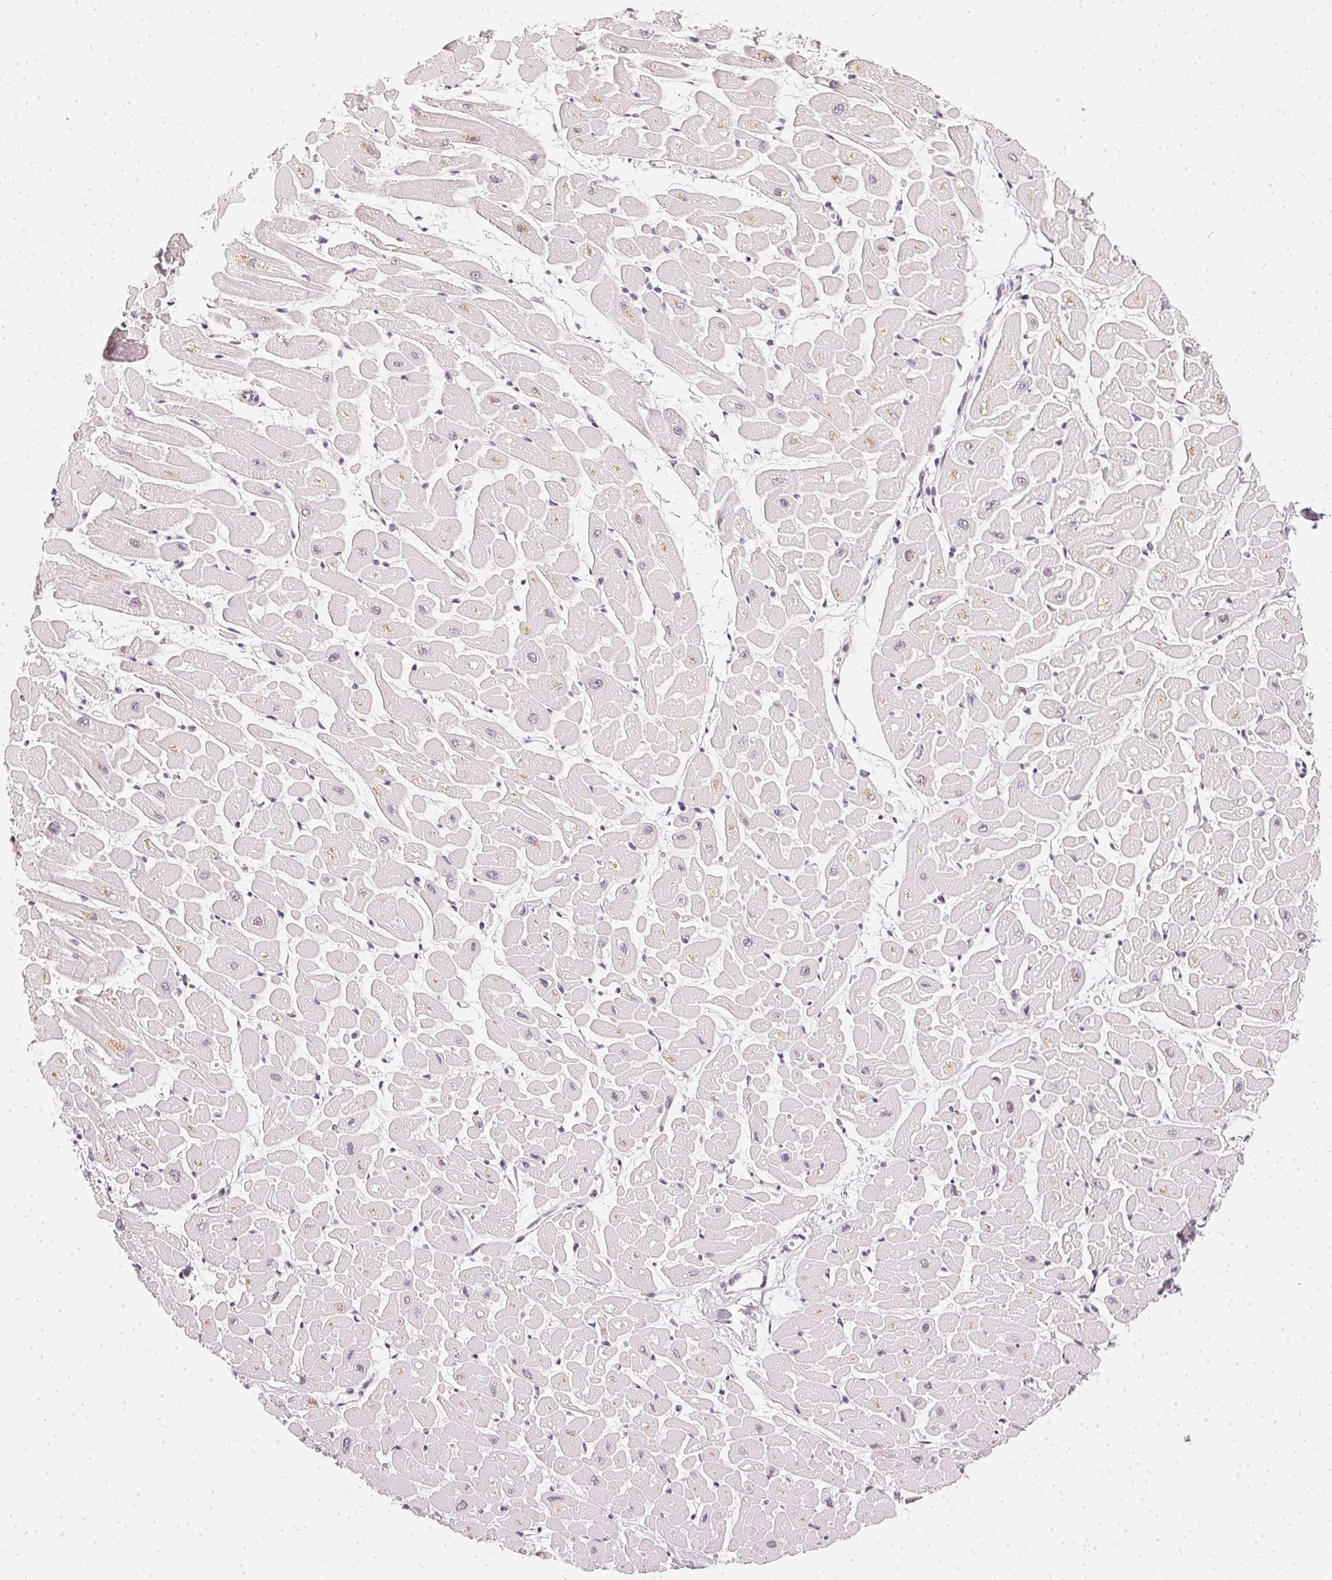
{"staining": {"intensity": "negative", "quantity": "none", "location": "none"}, "tissue": "heart muscle", "cell_type": "Cardiomyocytes", "image_type": "normal", "snomed": [{"axis": "morphology", "description": "Normal tissue, NOS"}, {"axis": "topography", "description": "Heart"}], "caption": "This is an IHC image of benign heart muscle. There is no staining in cardiomyocytes.", "gene": "DNAJC6", "patient": {"sex": "male", "age": 57}}